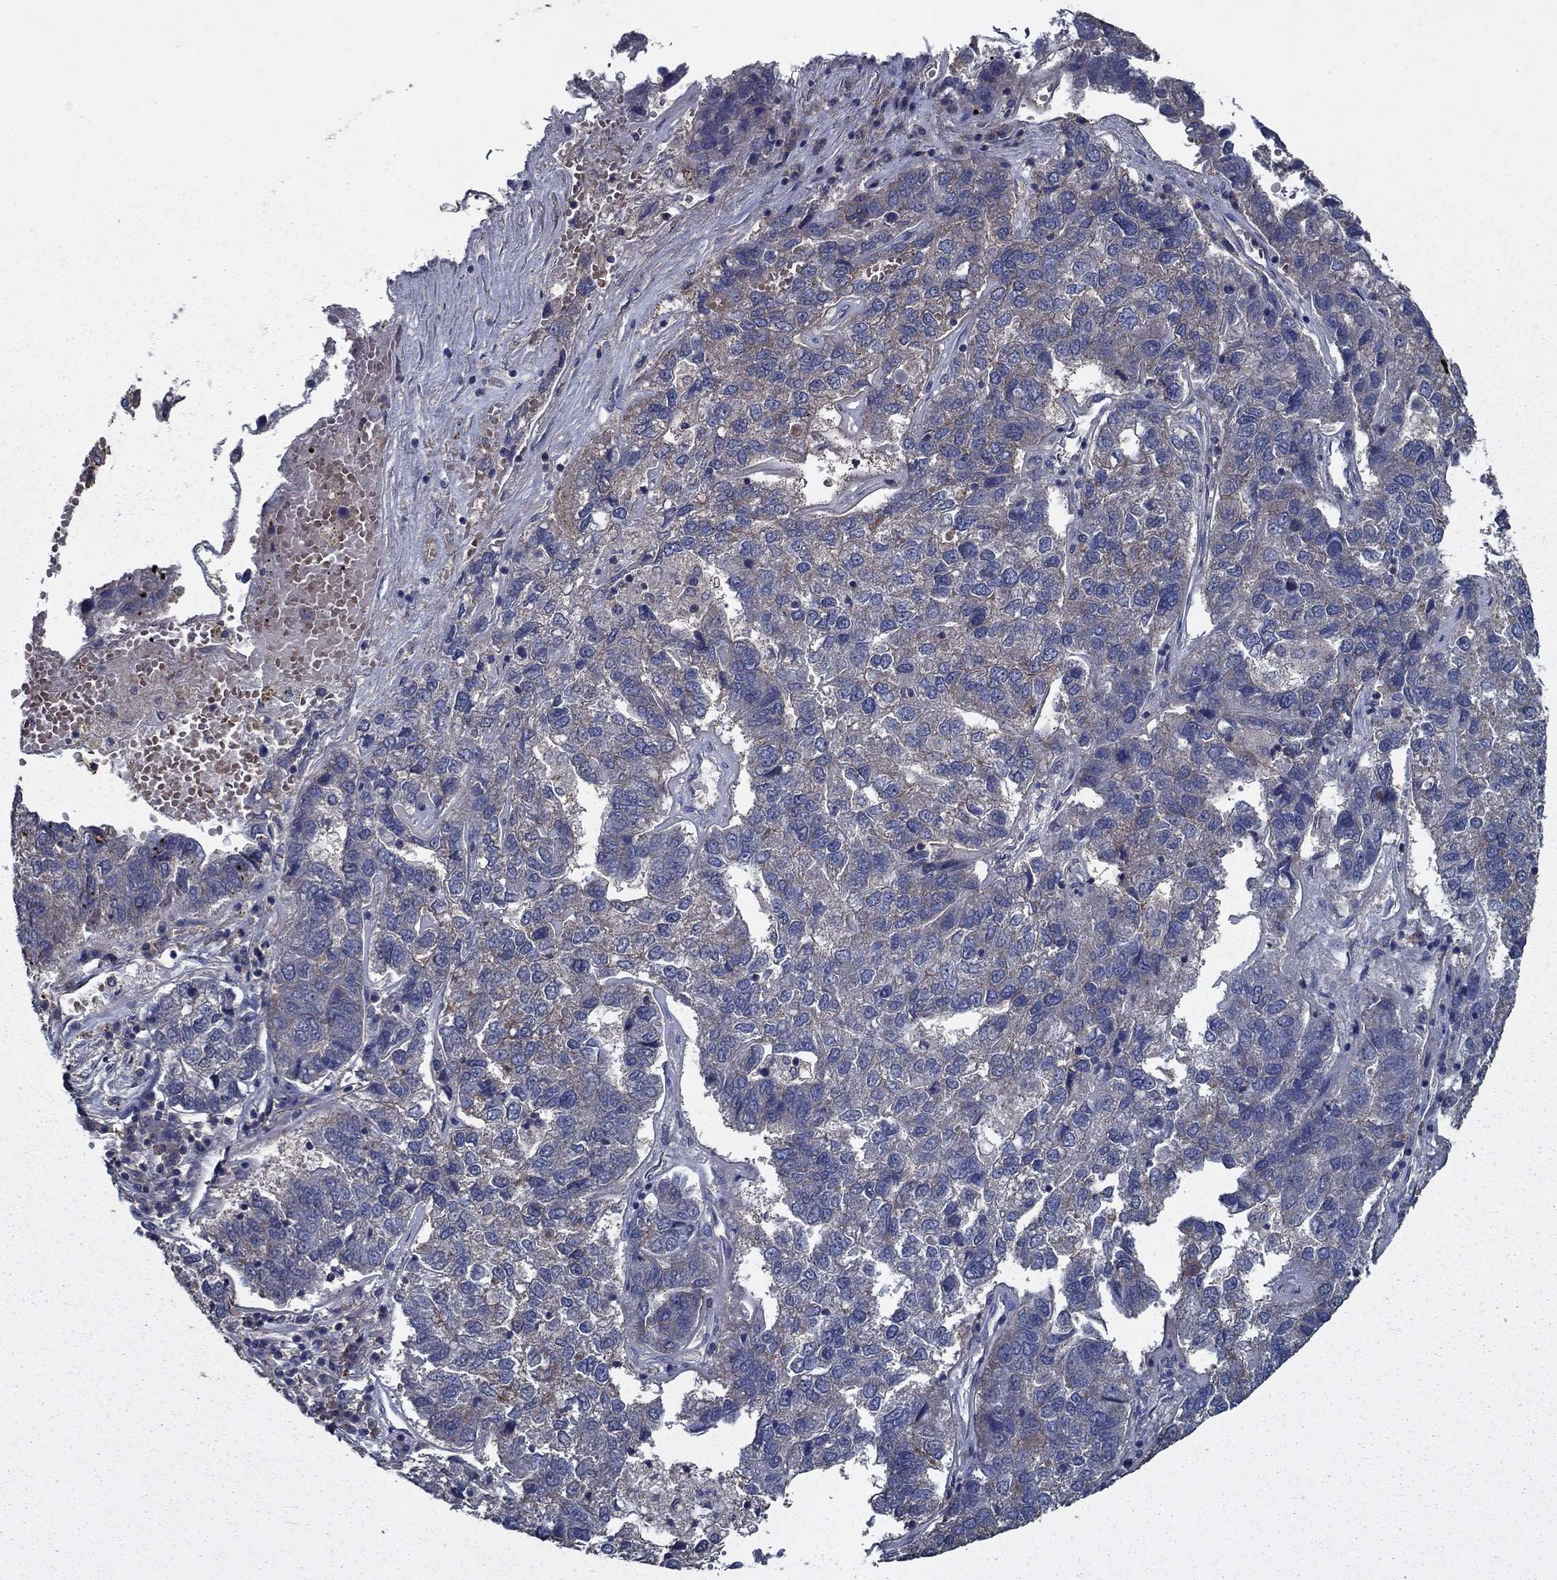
{"staining": {"intensity": "weak", "quantity": "<25%", "location": "cytoplasmic/membranous"}, "tissue": "pancreatic cancer", "cell_type": "Tumor cells", "image_type": "cancer", "snomed": [{"axis": "morphology", "description": "Adenocarcinoma, NOS"}, {"axis": "topography", "description": "Pancreas"}], "caption": "Pancreatic adenocarcinoma was stained to show a protein in brown. There is no significant positivity in tumor cells.", "gene": "SLC44A1", "patient": {"sex": "female", "age": 61}}